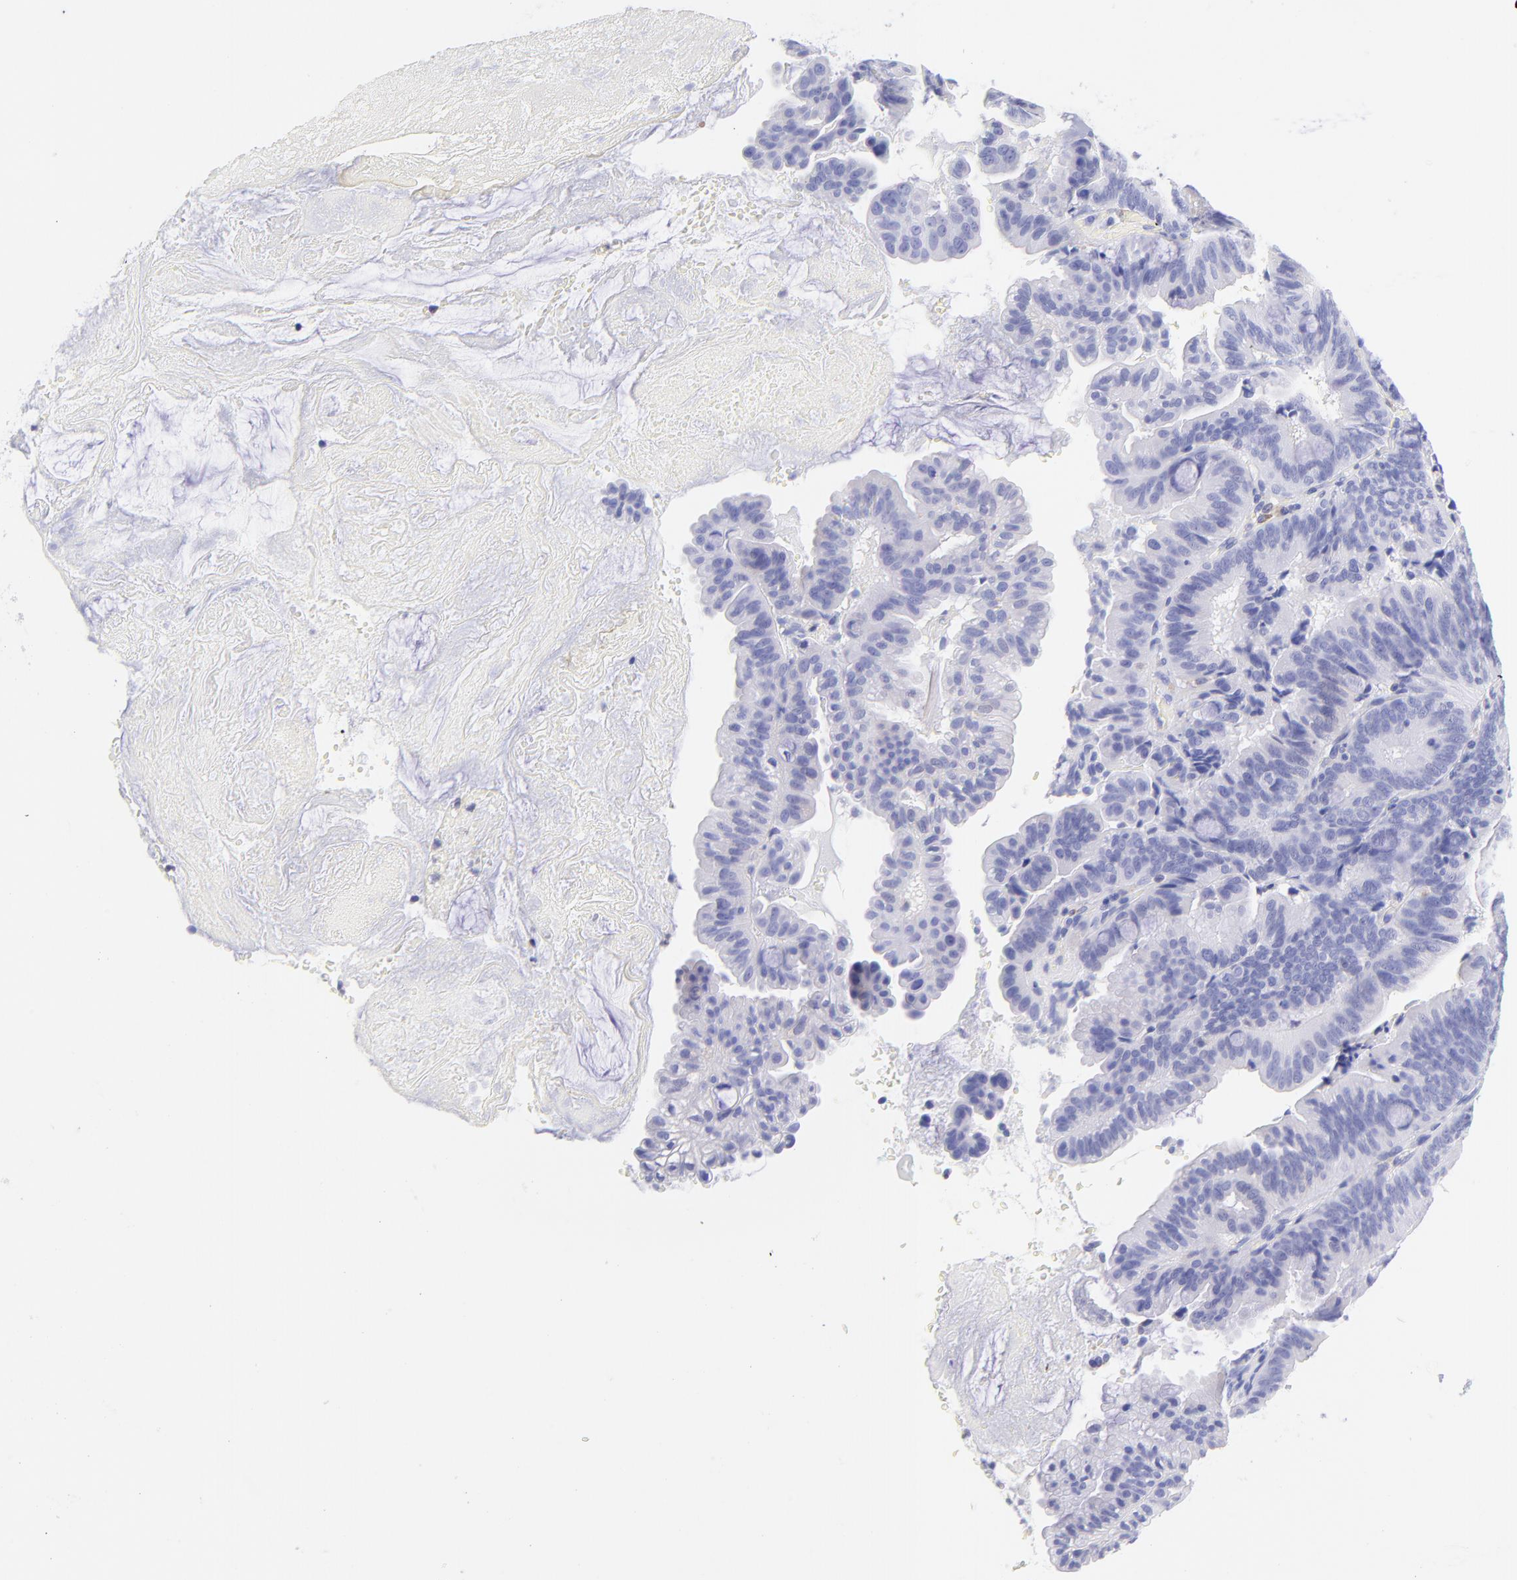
{"staining": {"intensity": "negative", "quantity": "none", "location": "none"}, "tissue": "pancreatic cancer", "cell_type": "Tumor cells", "image_type": "cancer", "snomed": [{"axis": "morphology", "description": "Adenocarcinoma, NOS"}, {"axis": "topography", "description": "Pancreas"}], "caption": "A histopathology image of pancreatic adenocarcinoma stained for a protein demonstrates no brown staining in tumor cells.", "gene": "IRAG2", "patient": {"sex": "male", "age": 82}}